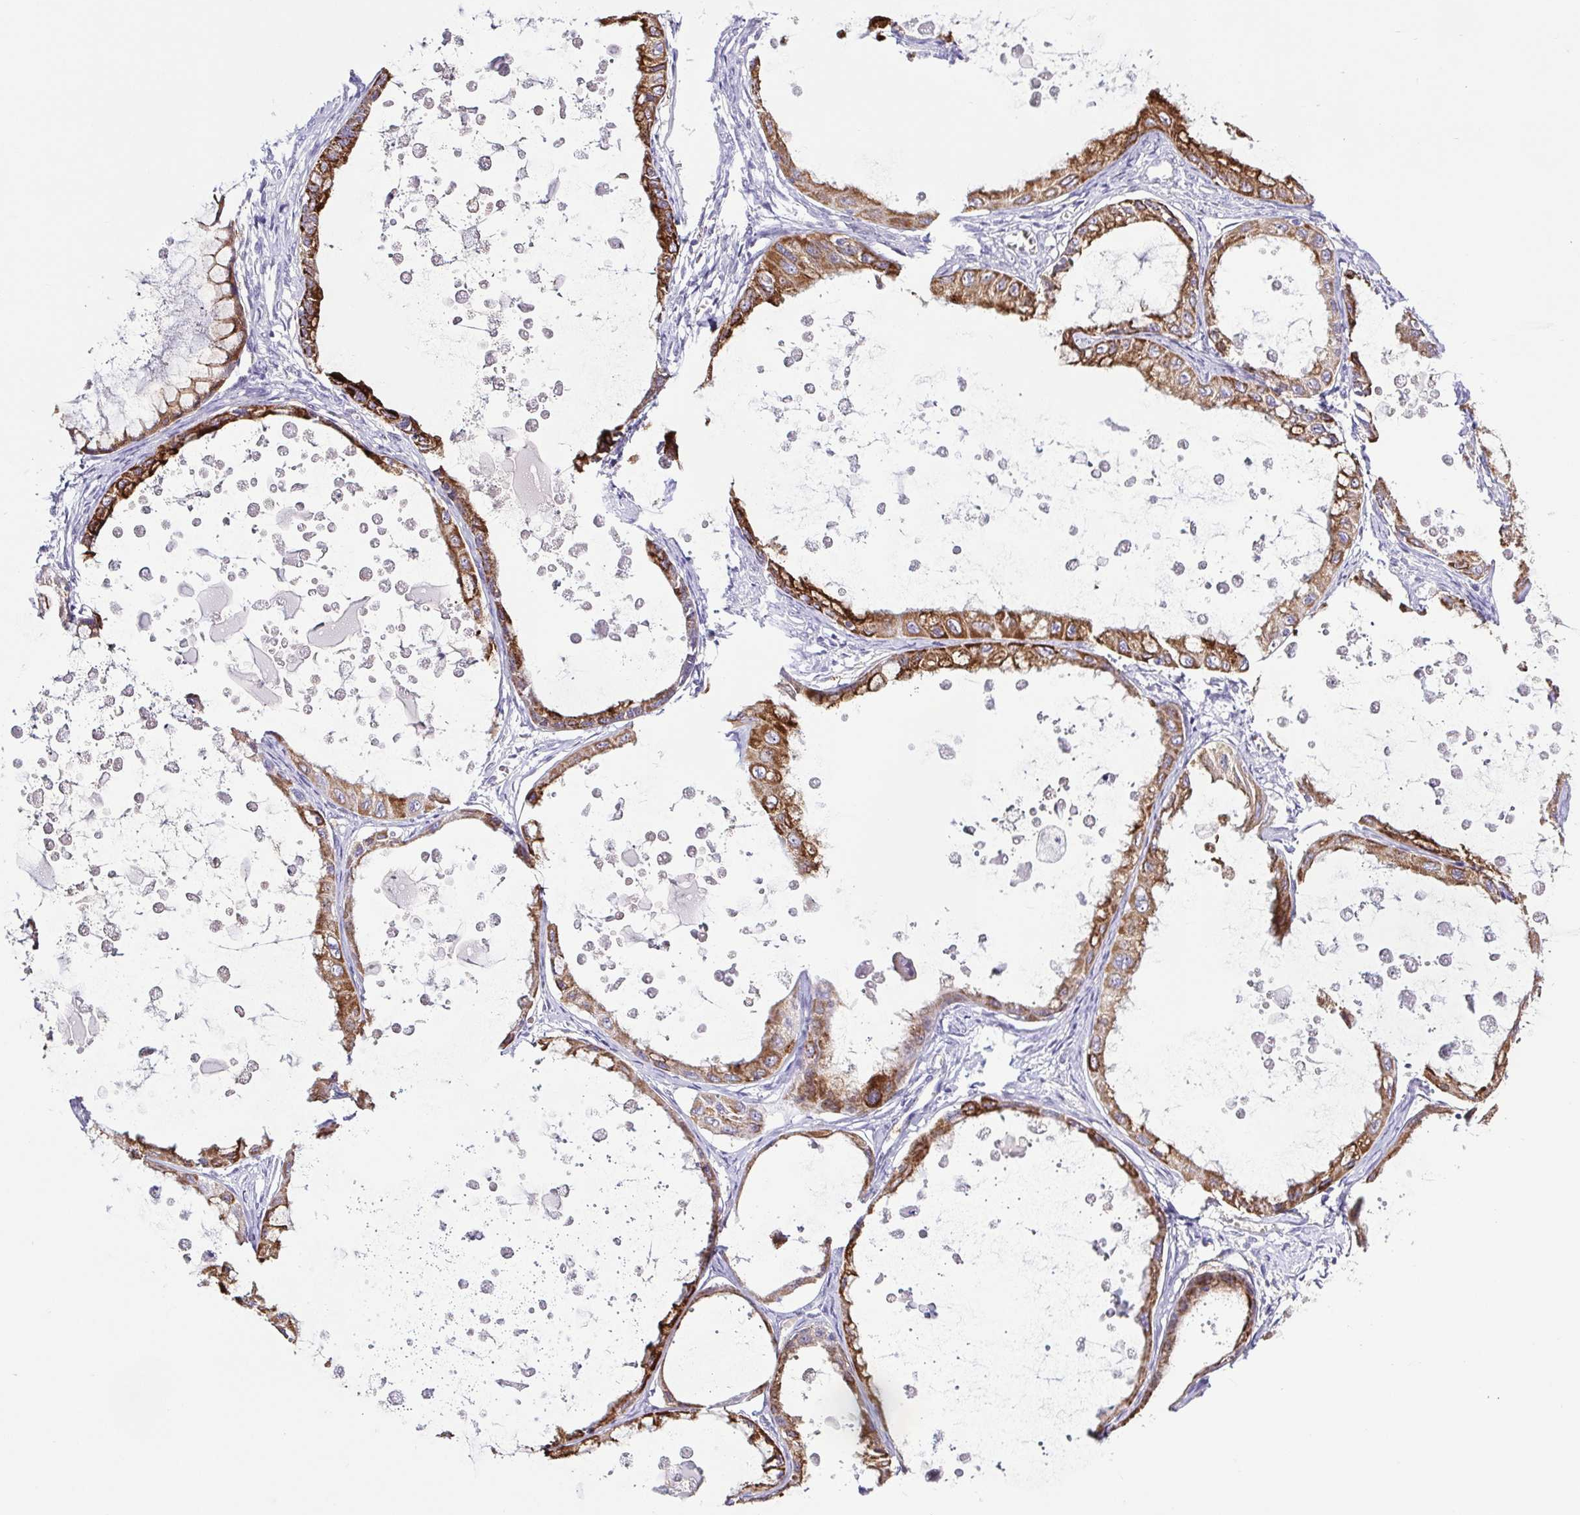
{"staining": {"intensity": "strong", "quantity": "25%-75%", "location": "cytoplasmic/membranous"}, "tissue": "ovarian cancer", "cell_type": "Tumor cells", "image_type": "cancer", "snomed": [{"axis": "morphology", "description": "Cystadenocarcinoma, mucinous, NOS"}, {"axis": "topography", "description": "Ovary"}], "caption": "This is an image of immunohistochemistry (IHC) staining of ovarian cancer, which shows strong positivity in the cytoplasmic/membranous of tumor cells.", "gene": "BCAS1", "patient": {"sex": "female", "age": 64}}